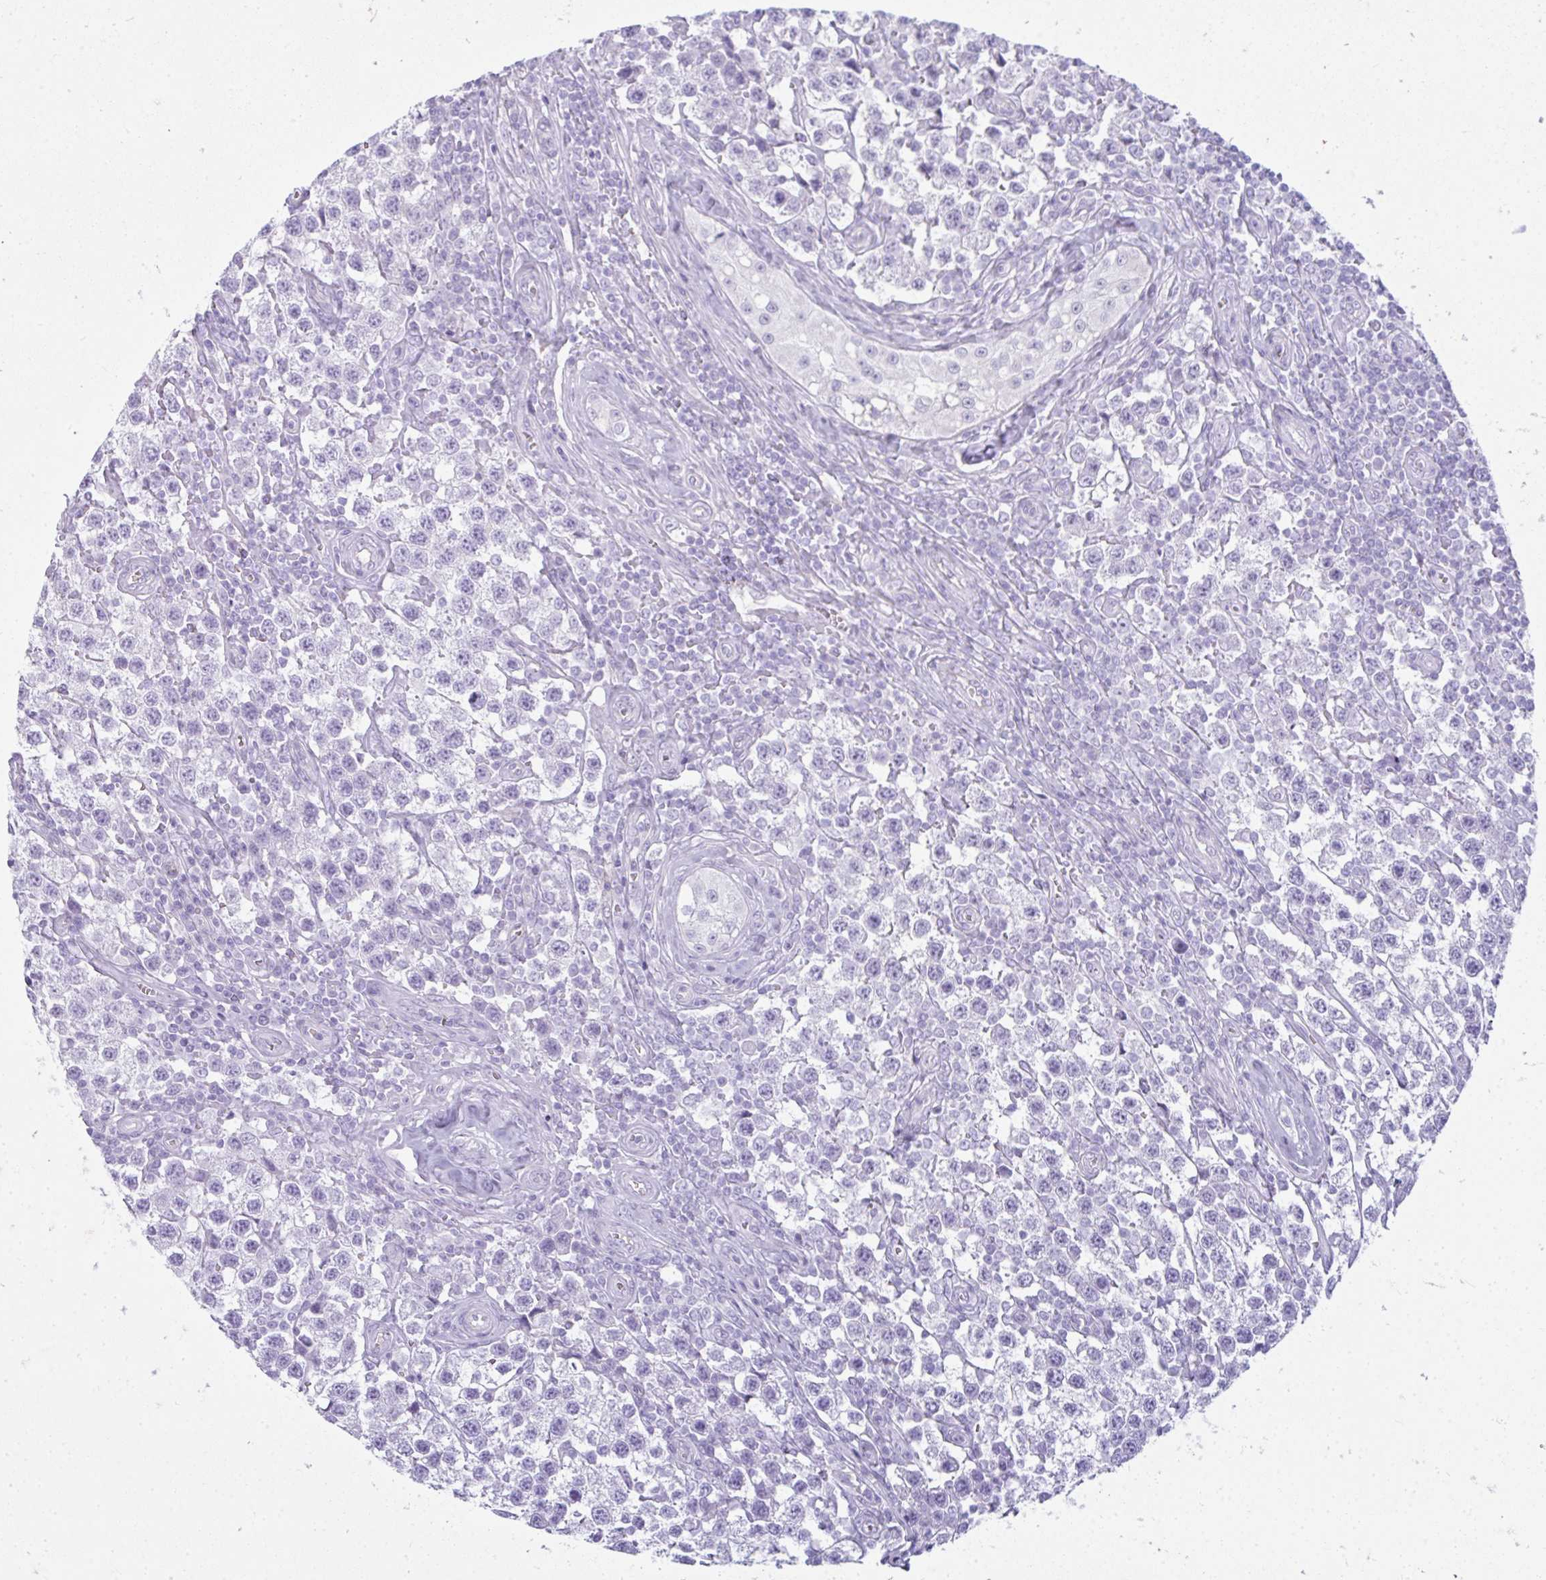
{"staining": {"intensity": "negative", "quantity": "none", "location": "none"}, "tissue": "testis cancer", "cell_type": "Tumor cells", "image_type": "cancer", "snomed": [{"axis": "morphology", "description": "Seminoma, NOS"}, {"axis": "topography", "description": "Testis"}], "caption": "This is an IHC photomicrograph of testis cancer. There is no expression in tumor cells.", "gene": "RASL10A", "patient": {"sex": "male", "age": 34}}